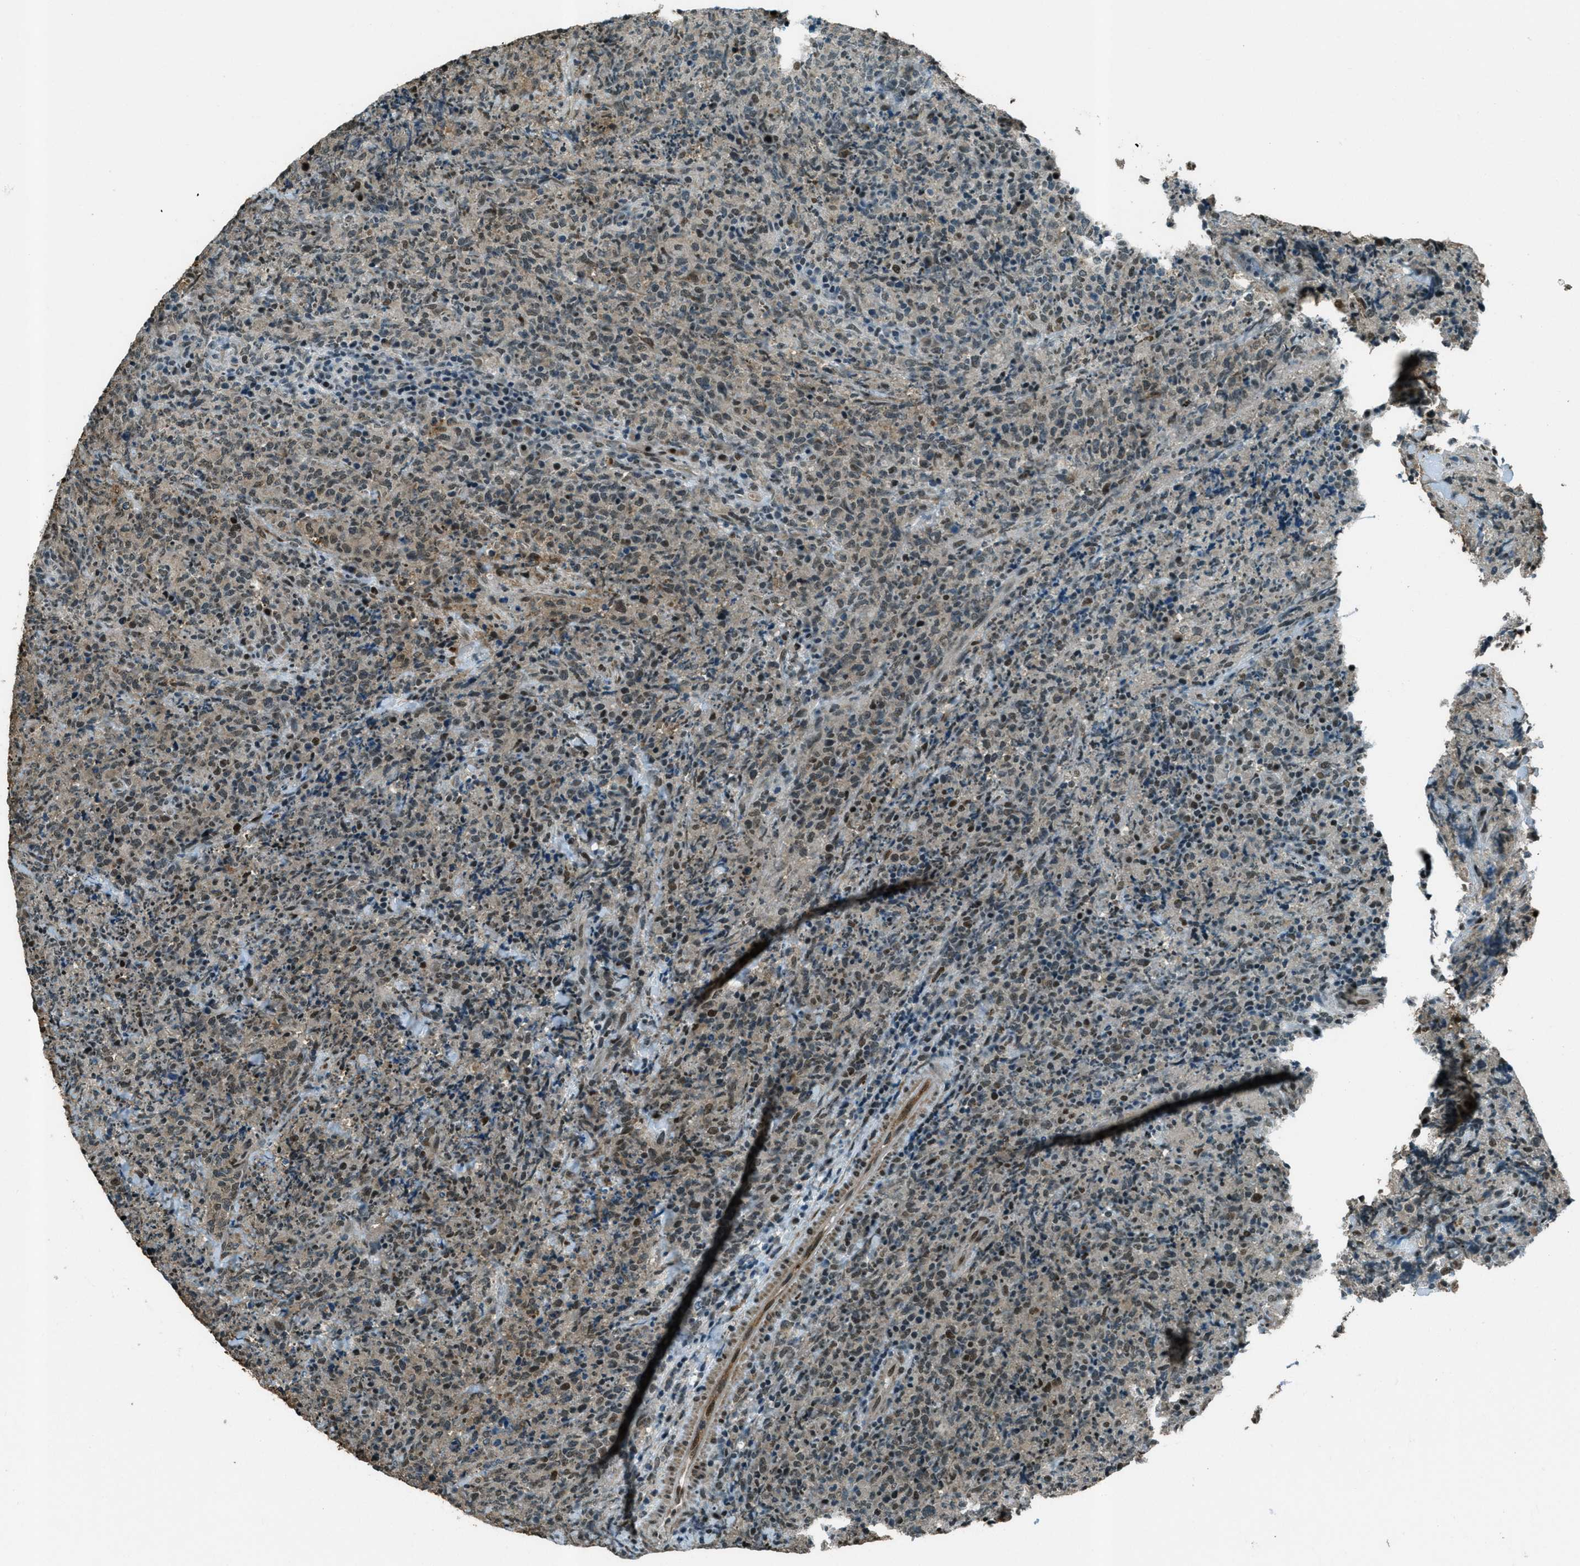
{"staining": {"intensity": "weak", "quantity": "25%-75%", "location": "cytoplasmic/membranous,nuclear"}, "tissue": "lymphoma", "cell_type": "Tumor cells", "image_type": "cancer", "snomed": [{"axis": "morphology", "description": "Malignant lymphoma, non-Hodgkin's type, High grade"}, {"axis": "topography", "description": "Tonsil"}], "caption": "Malignant lymphoma, non-Hodgkin's type (high-grade) stained with a protein marker exhibits weak staining in tumor cells.", "gene": "TARDBP", "patient": {"sex": "female", "age": 36}}